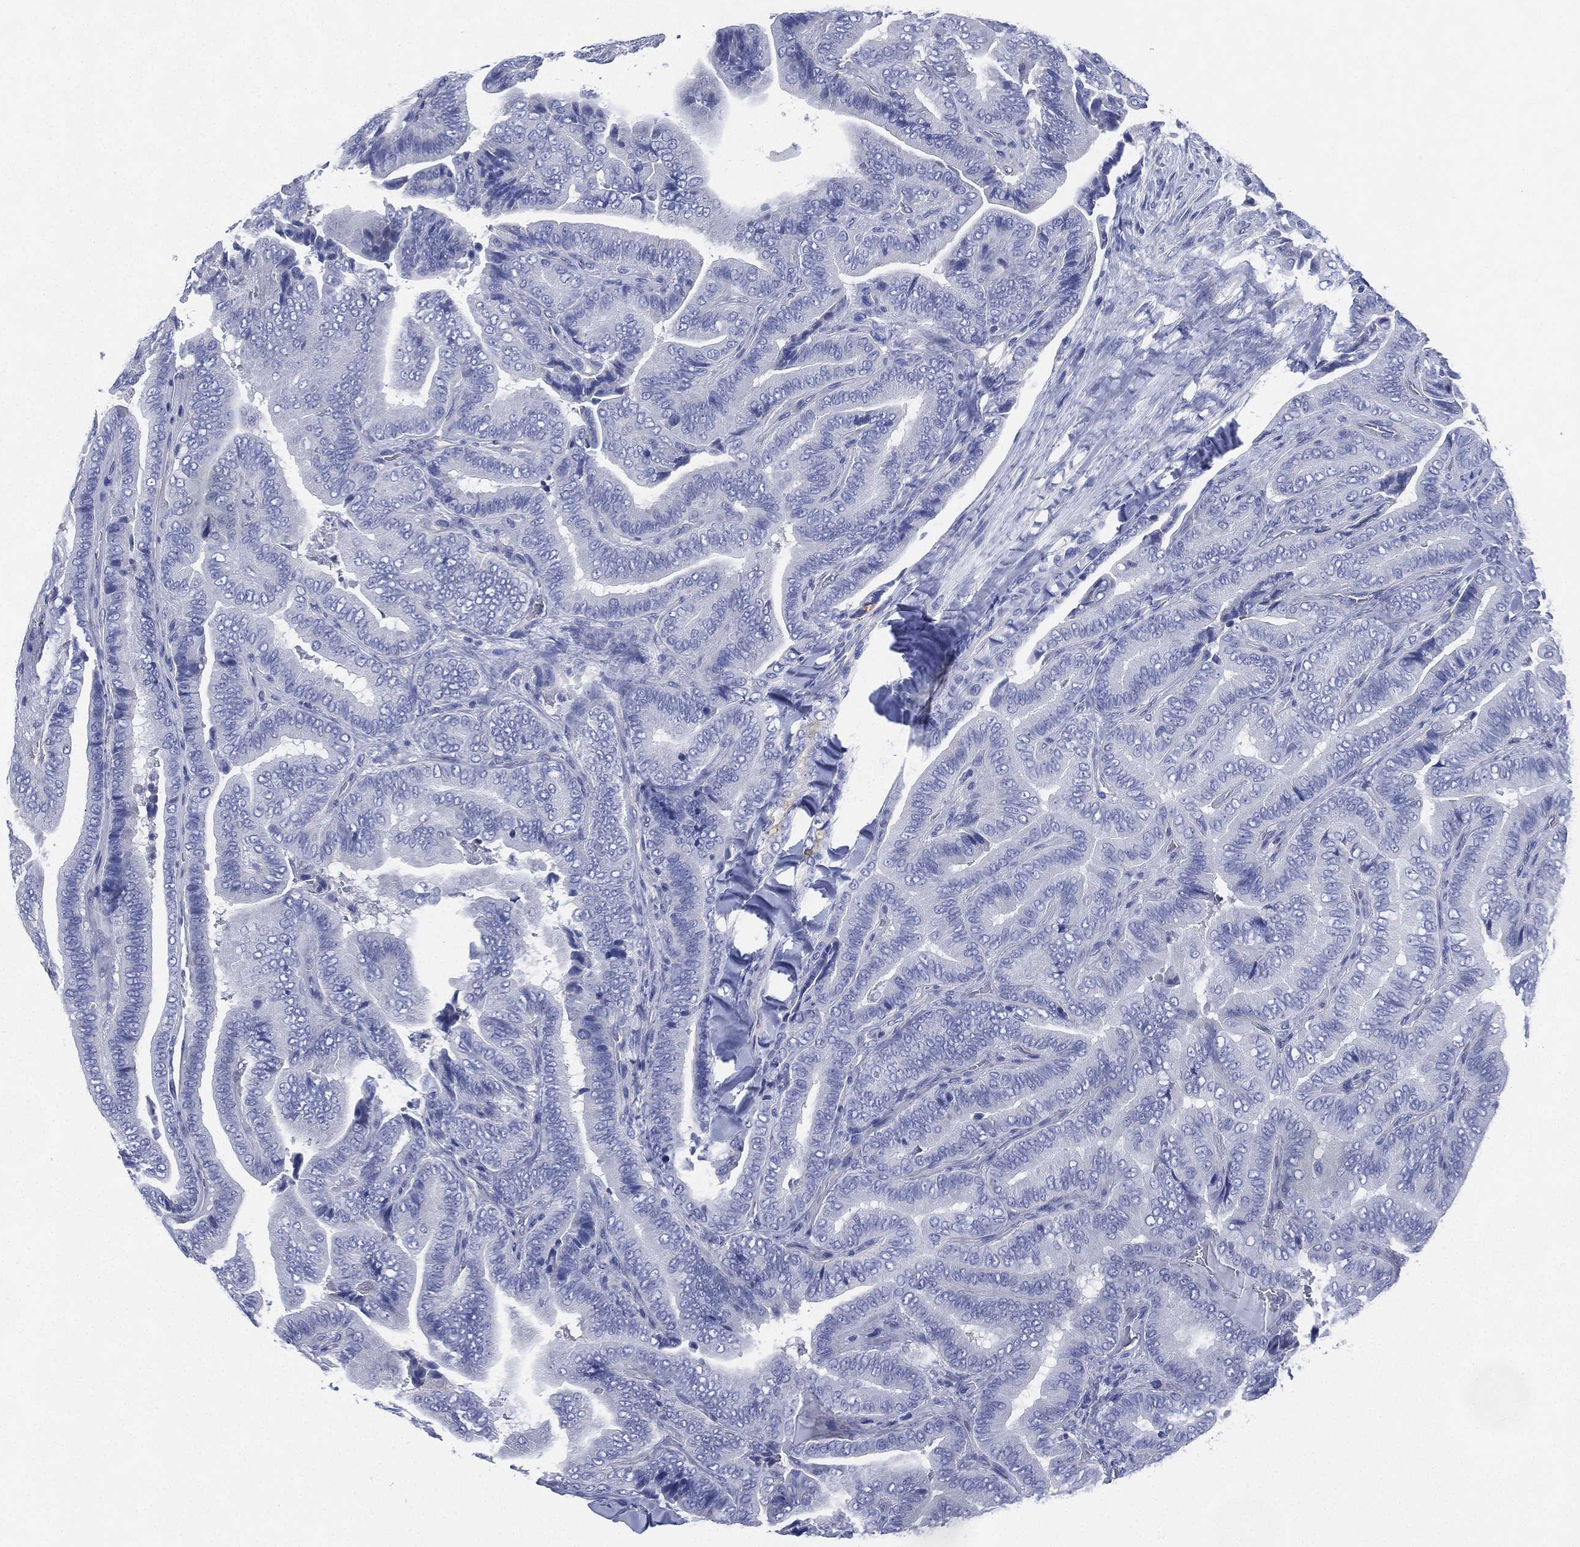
{"staining": {"intensity": "negative", "quantity": "none", "location": "none"}, "tissue": "thyroid cancer", "cell_type": "Tumor cells", "image_type": "cancer", "snomed": [{"axis": "morphology", "description": "Papillary adenocarcinoma, NOS"}, {"axis": "topography", "description": "Thyroid gland"}], "caption": "A high-resolution photomicrograph shows IHC staining of papillary adenocarcinoma (thyroid), which displays no significant positivity in tumor cells.", "gene": "CCDC70", "patient": {"sex": "male", "age": 61}}